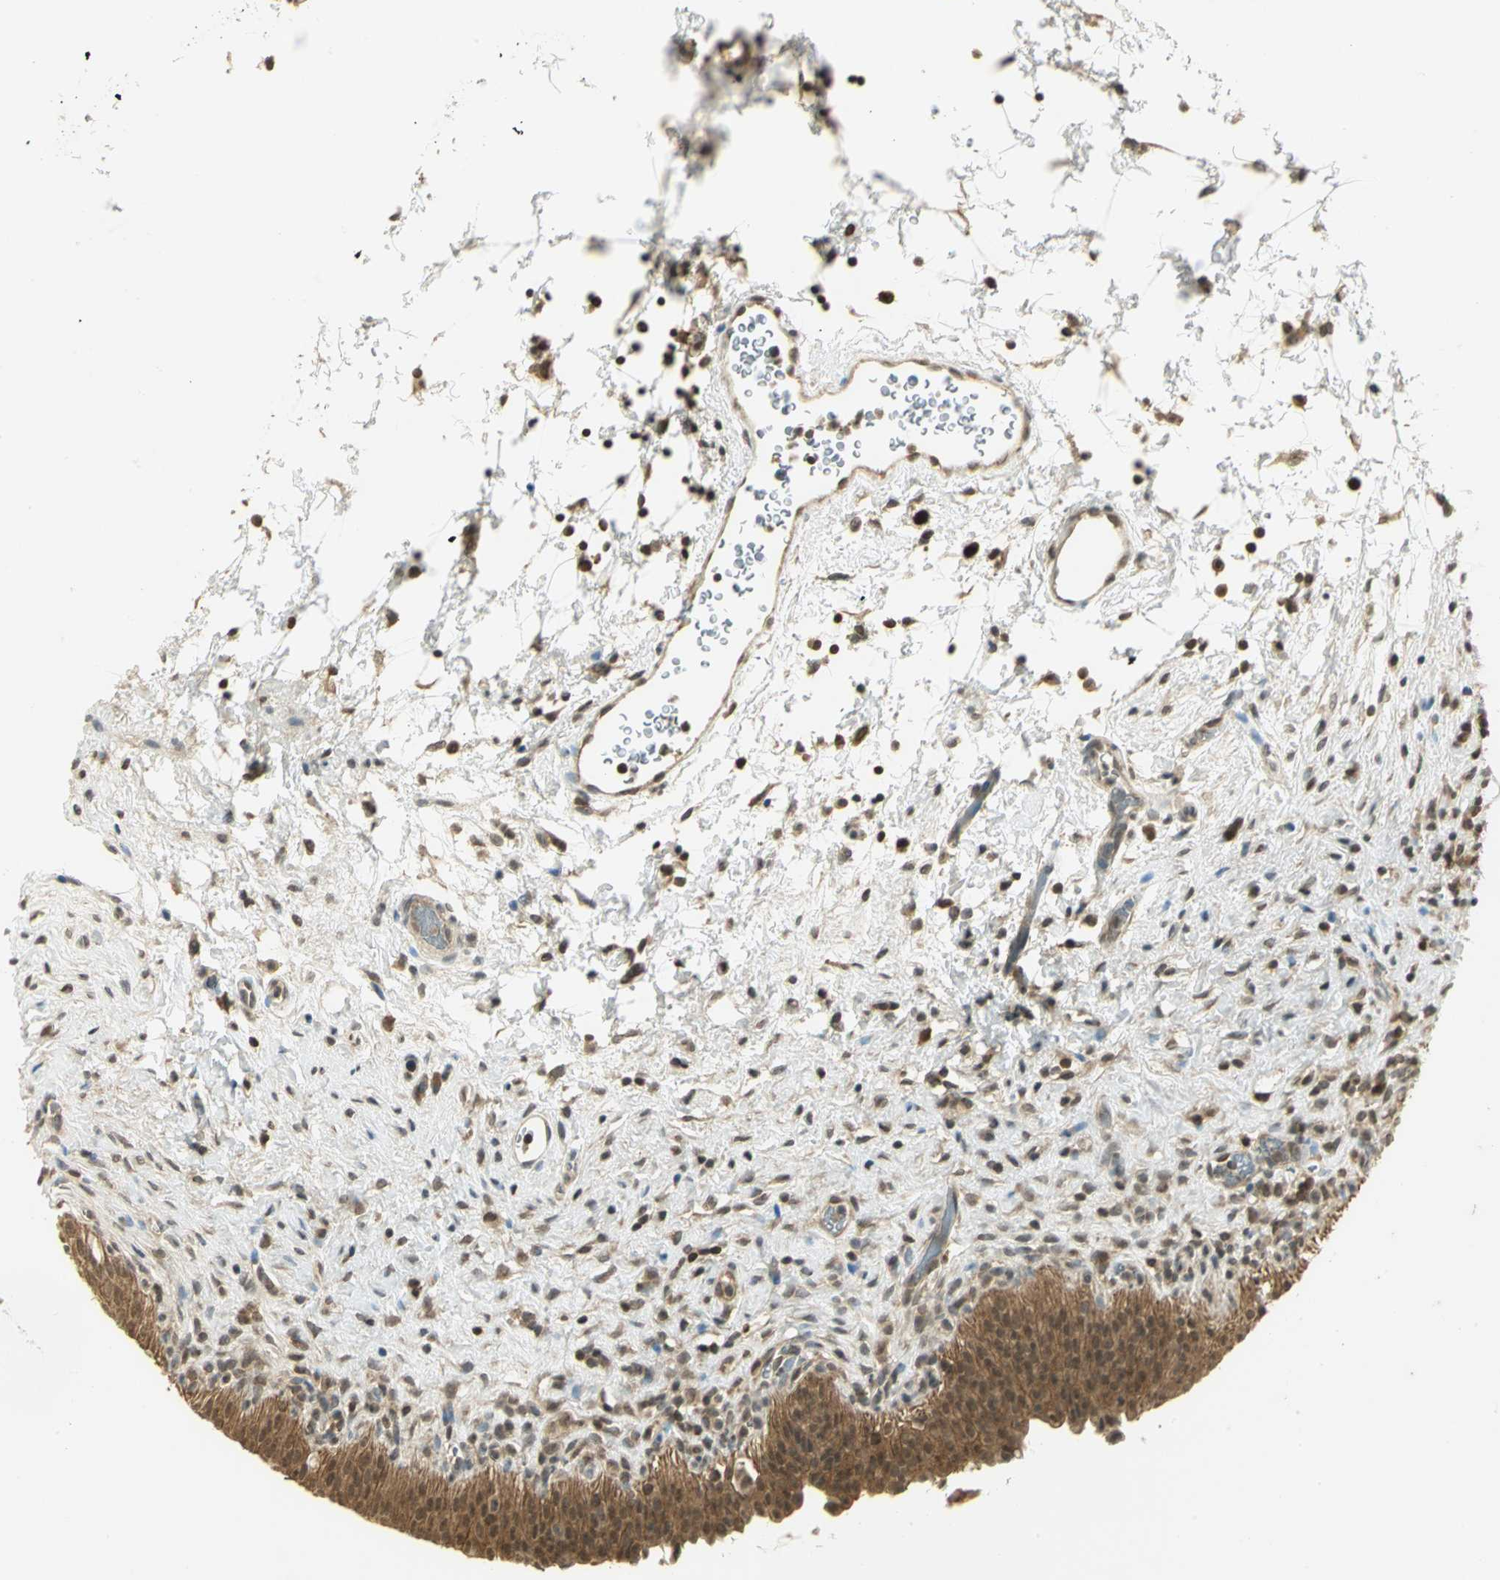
{"staining": {"intensity": "strong", "quantity": ">75%", "location": "cytoplasmic/membranous"}, "tissue": "urinary bladder", "cell_type": "Urothelial cells", "image_type": "normal", "snomed": [{"axis": "morphology", "description": "Normal tissue, NOS"}, {"axis": "topography", "description": "Urinary bladder"}], "caption": "Urothelial cells reveal high levels of strong cytoplasmic/membranous staining in approximately >75% of cells in benign human urinary bladder. (DAB (3,3'-diaminobenzidine) = brown stain, brightfield microscopy at high magnification).", "gene": "CDC34", "patient": {"sex": "male", "age": 51}}